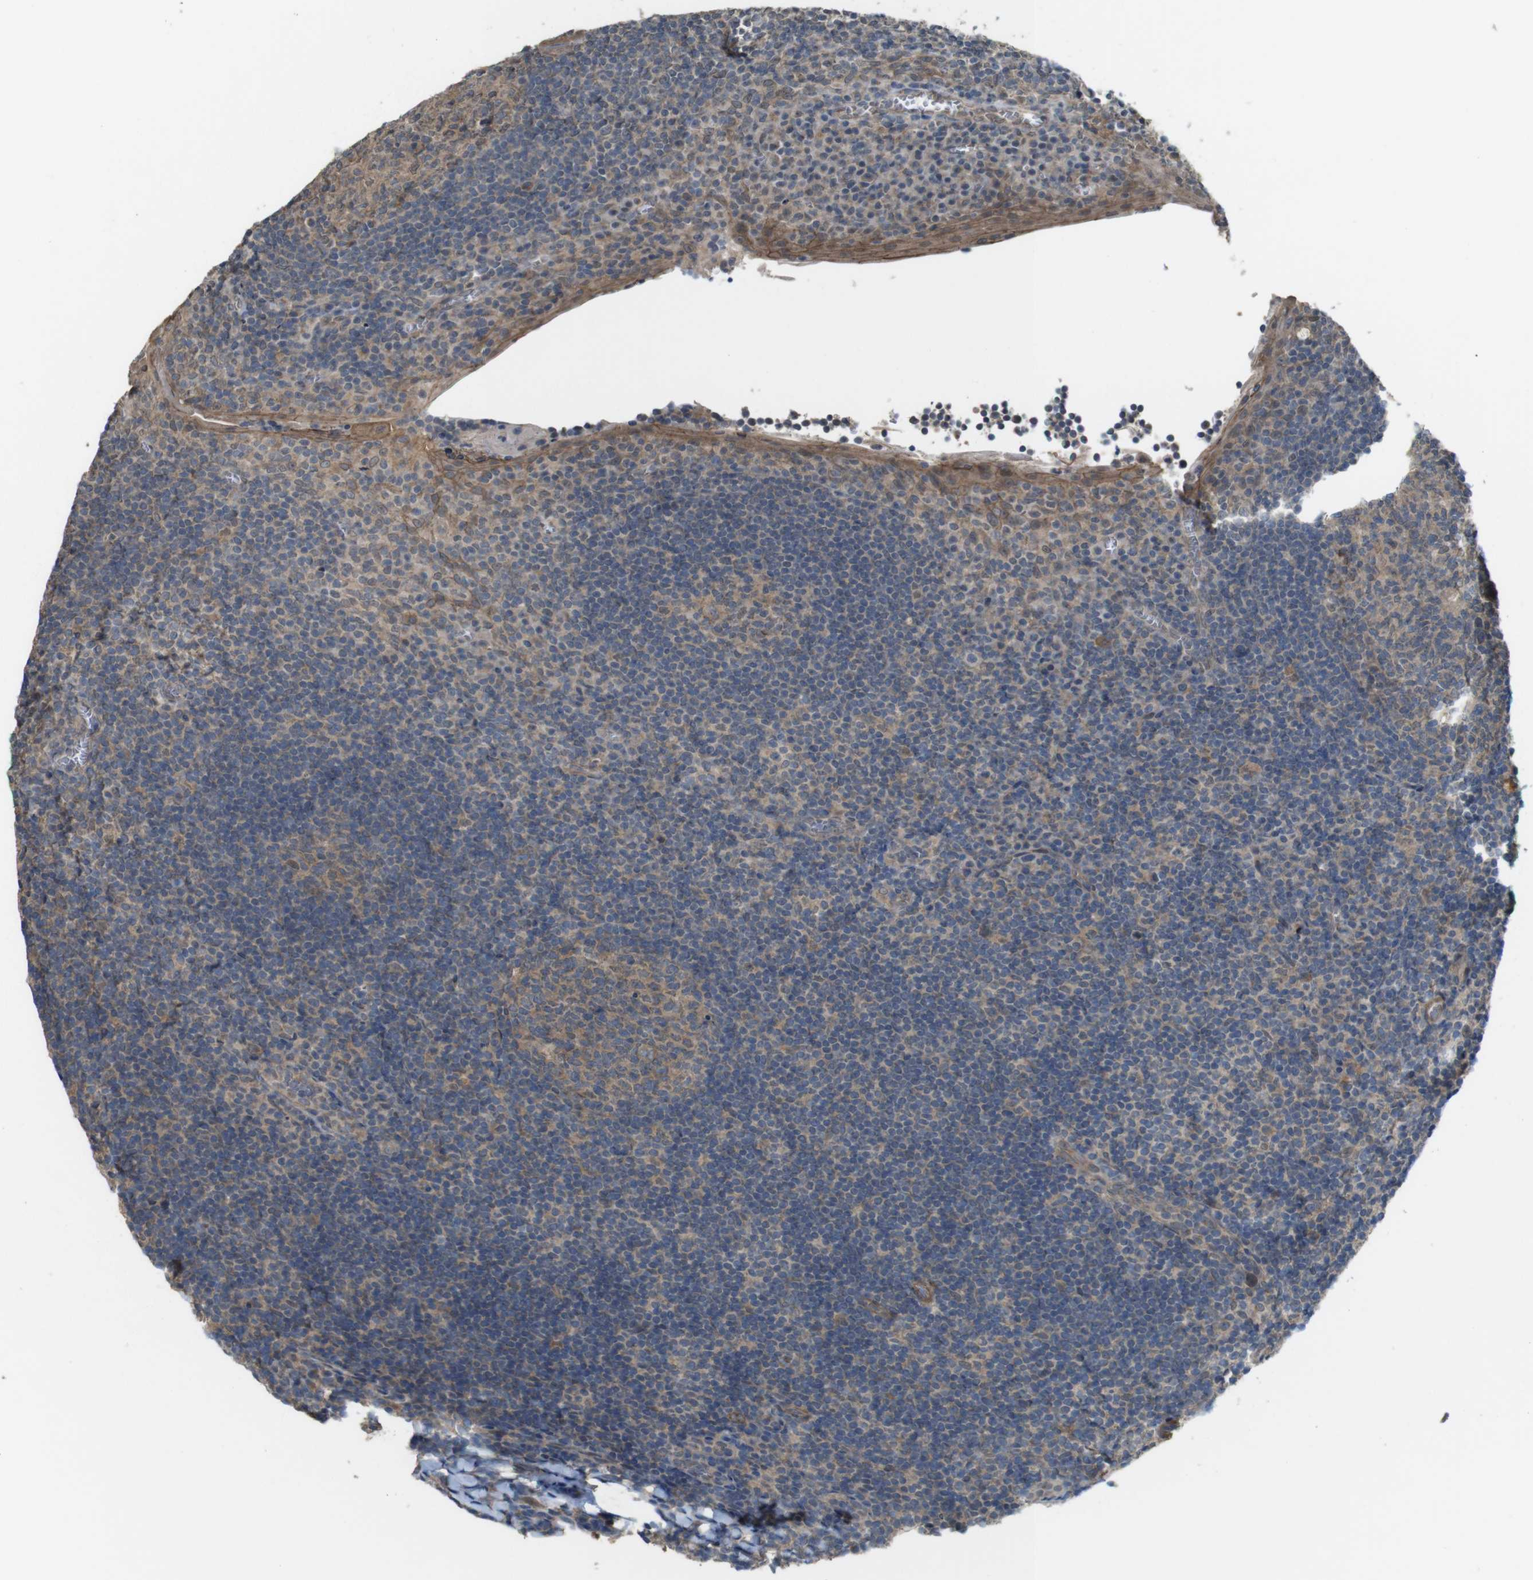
{"staining": {"intensity": "weak", "quantity": "25%-75%", "location": "cytoplasmic/membranous"}, "tissue": "tonsil", "cell_type": "Germinal center cells", "image_type": "normal", "snomed": [{"axis": "morphology", "description": "Normal tissue, NOS"}, {"axis": "topography", "description": "Tonsil"}], "caption": "Immunohistochemical staining of benign human tonsil reveals 25%-75% levels of weak cytoplasmic/membranous protein positivity in about 25%-75% of germinal center cells.", "gene": "CDC34", "patient": {"sex": "male", "age": 37}}